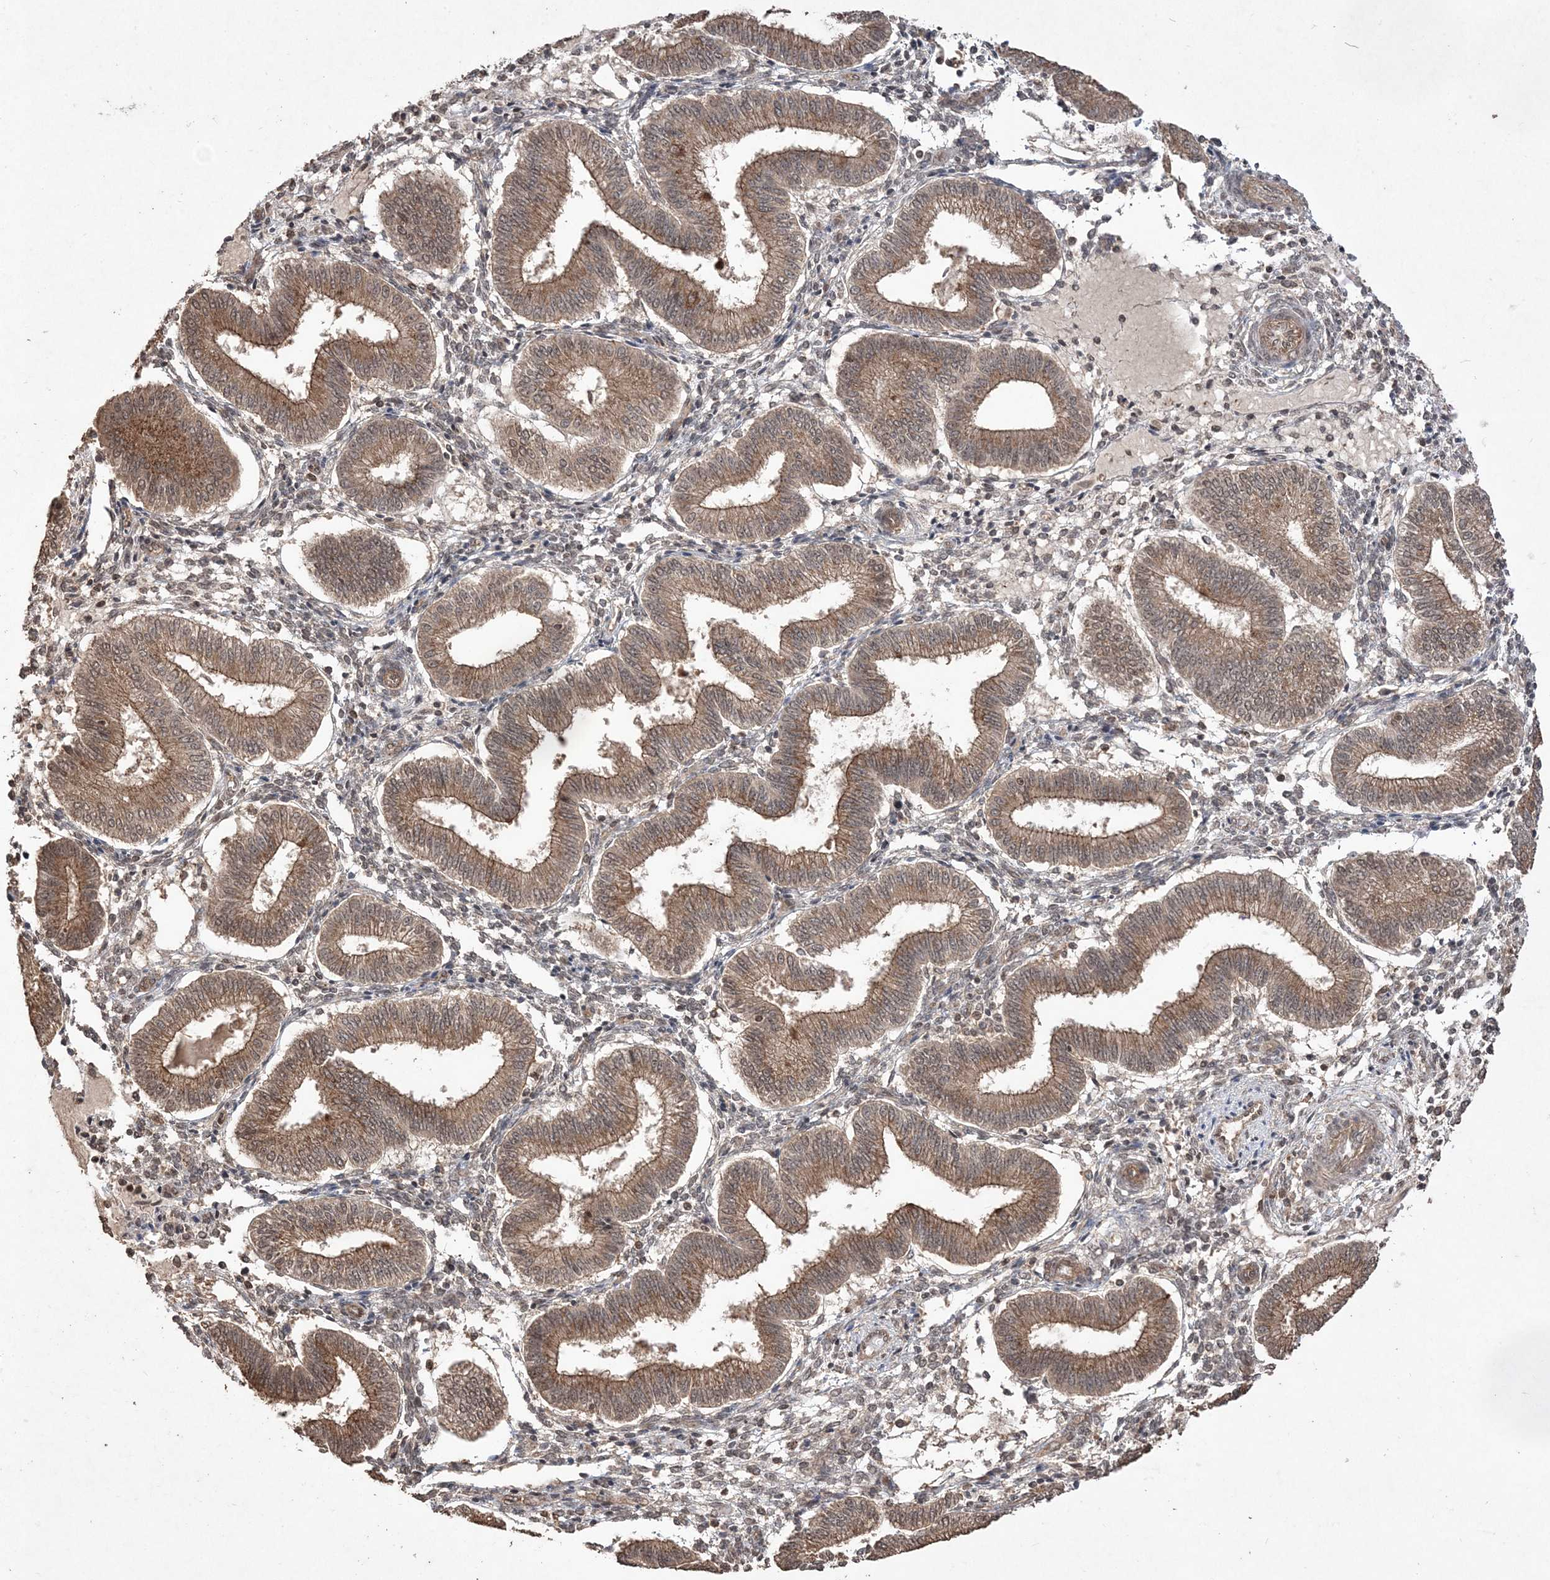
{"staining": {"intensity": "moderate", "quantity": "<25%", "location": "cytoplasmic/membranous,nuclear"}, "tissue": "endometrium", "cell_type": "Cells in endometrial stroma", "image_type": "normal", "snomed": [{"axis": "morphology", "description": "Normal tissue, NOS"}, {"axis": "topography", "description": "Endometrium"}], "caption": "Protein staining of unremarkable endometrium demonstrates moderate cytoplasmic/membranous,nuclear expression in approximately <25% of cells in endometrial stroma.", "gene": "EHHADH", "patient": {"sex": "female", "age": 39}}